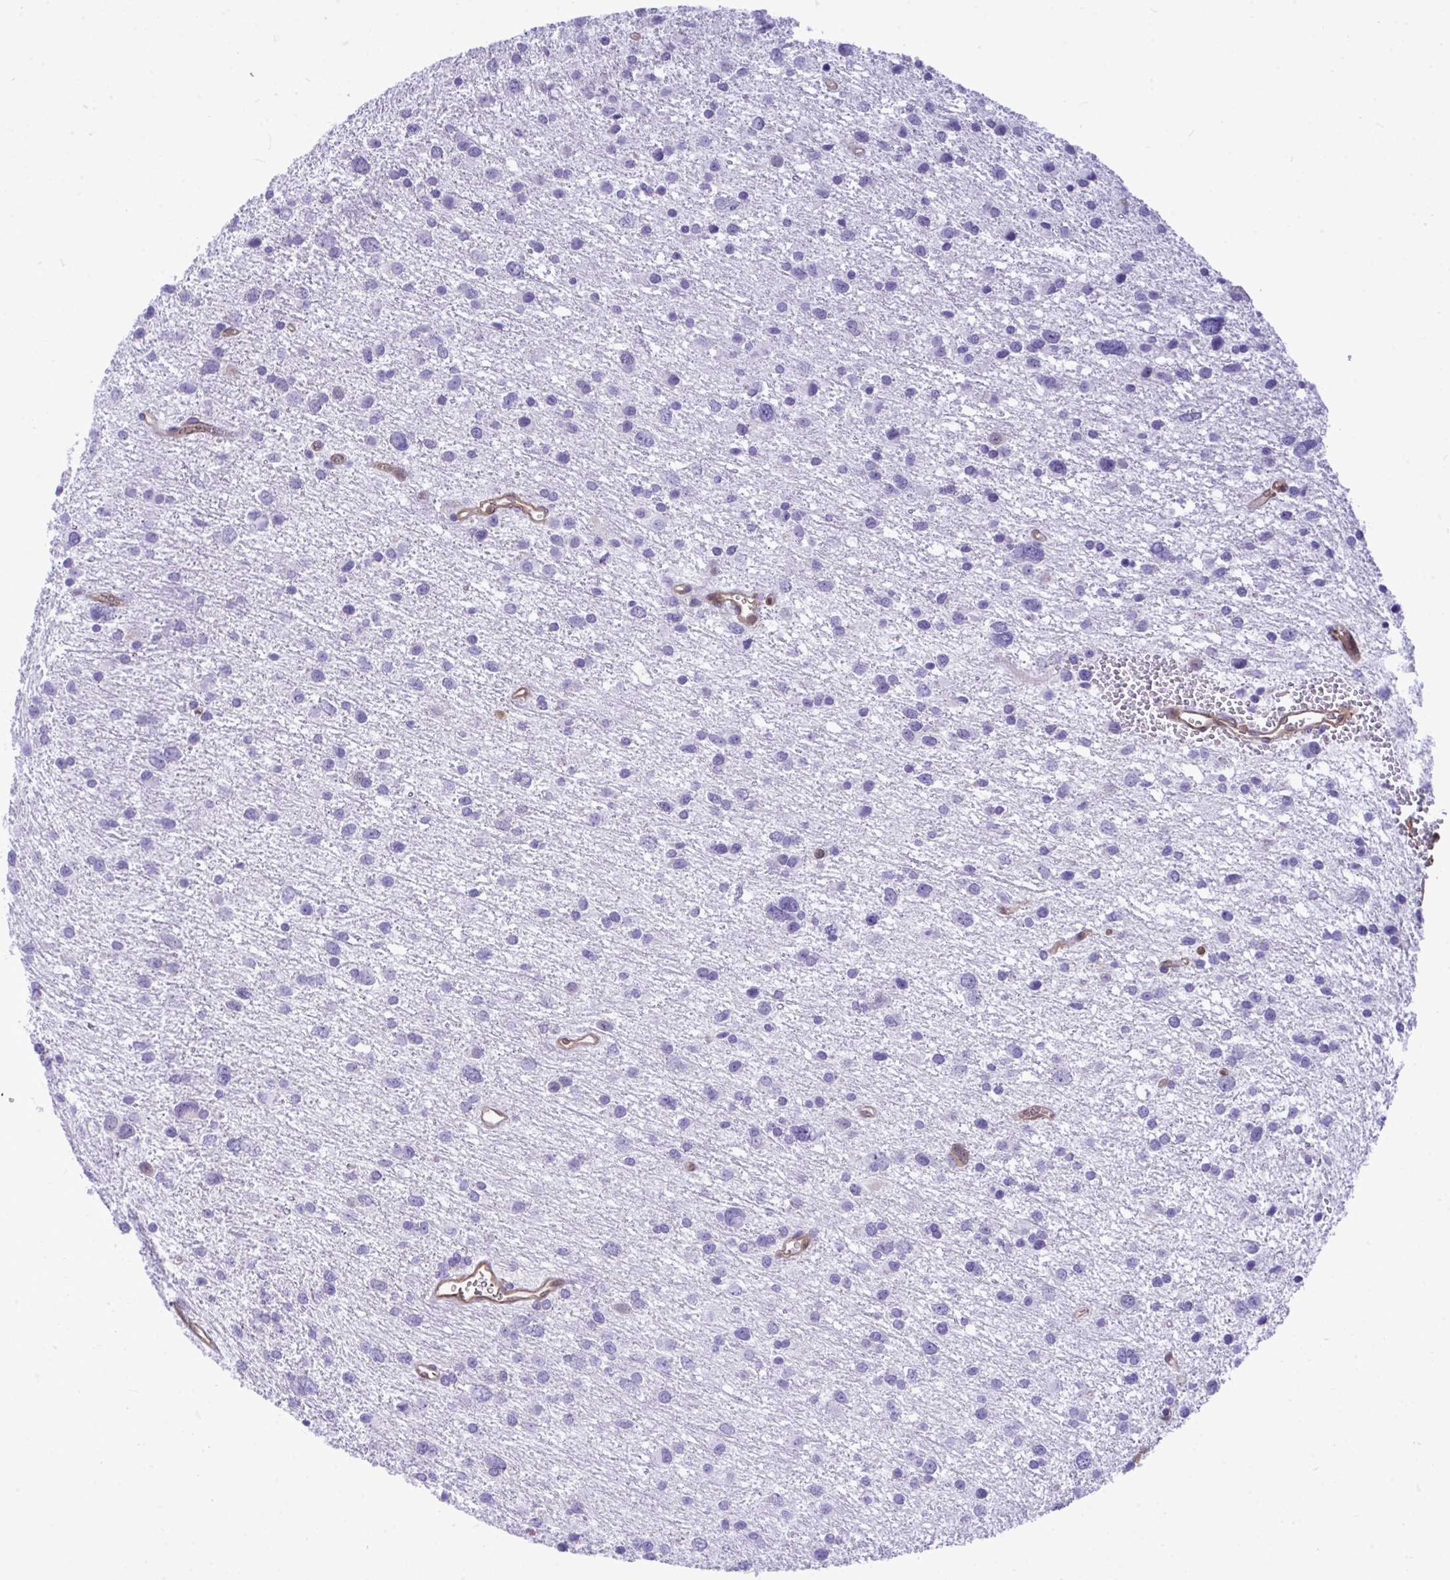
{"staining": {"intensity": "negative", "quantity": "none", "location": "none"}, "tissue": "glioma", "cell_type": "Tumor cells", "image_type": "cancer", "snomed": [{"axis": "morphology", "description": "Glioma, malignant, Low grade"}, {"axis": "topography", "description": "Brain"}], "caption": "Tumor cells are negative for brown protein staining in glioma. (DAB IHC with hematoxylin counter stain).", "gene": "LIMS2", "patient": {"sex": "female", "age": 55}}